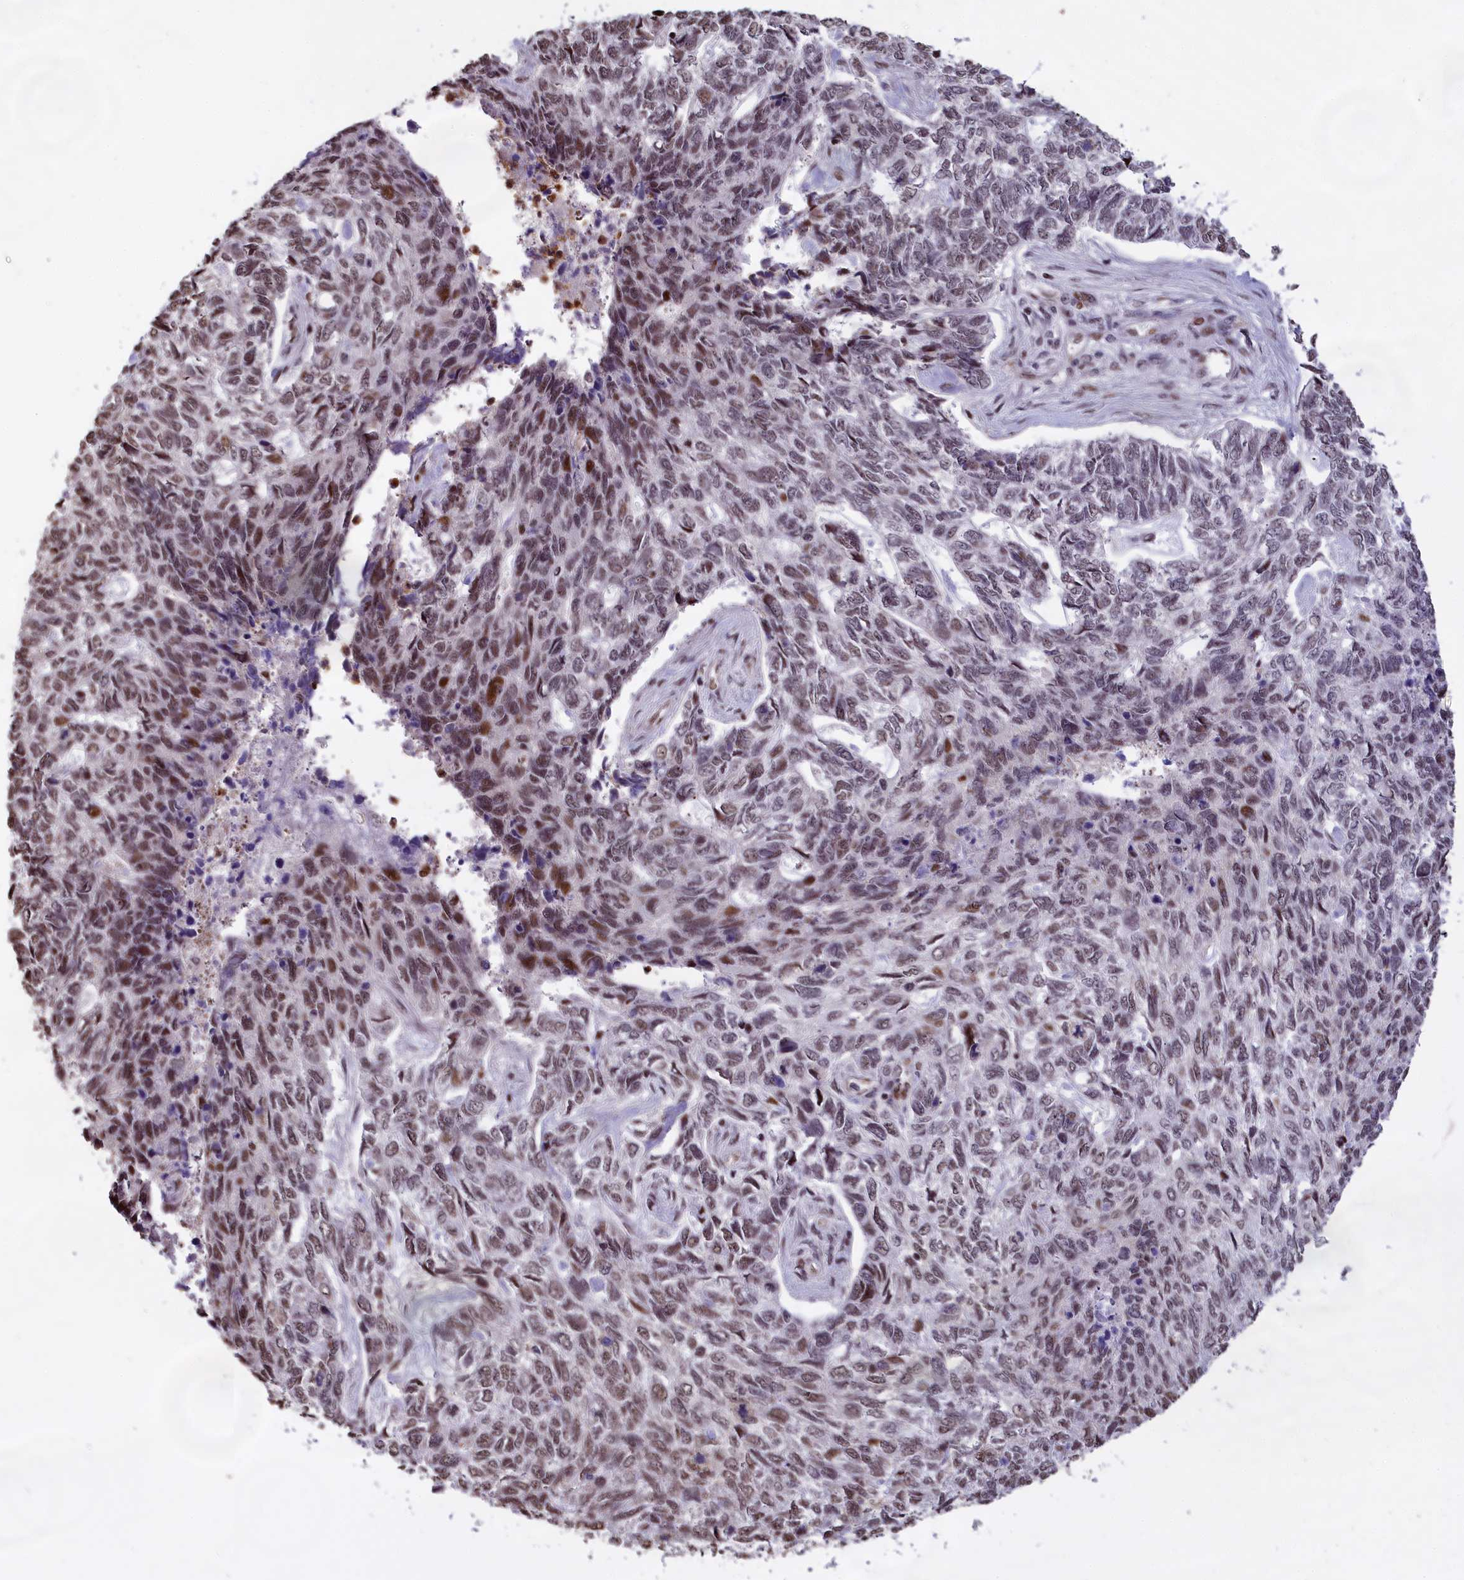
{"staining": {"intensity": "moderate", "quantity": "25%-75%", "location": "nuclear"}, "tissue": "skin cancer", "cell_type": "Tumor cells", "image_type": "cancer", "snomed": [{"axis": "morphology", "description": "Basal cell carcinoma"}, {"axis": "topography", "description": "Skin"}], "caption": "This micrograph demonstrates immunohistochemistry staining of basal cell carcinoma (skin), with medium moderate nuclear expression in approximately 25%-75% of tumor cells.", "gene": "RELB", "patient": {"sex": "female", "age": 65}}